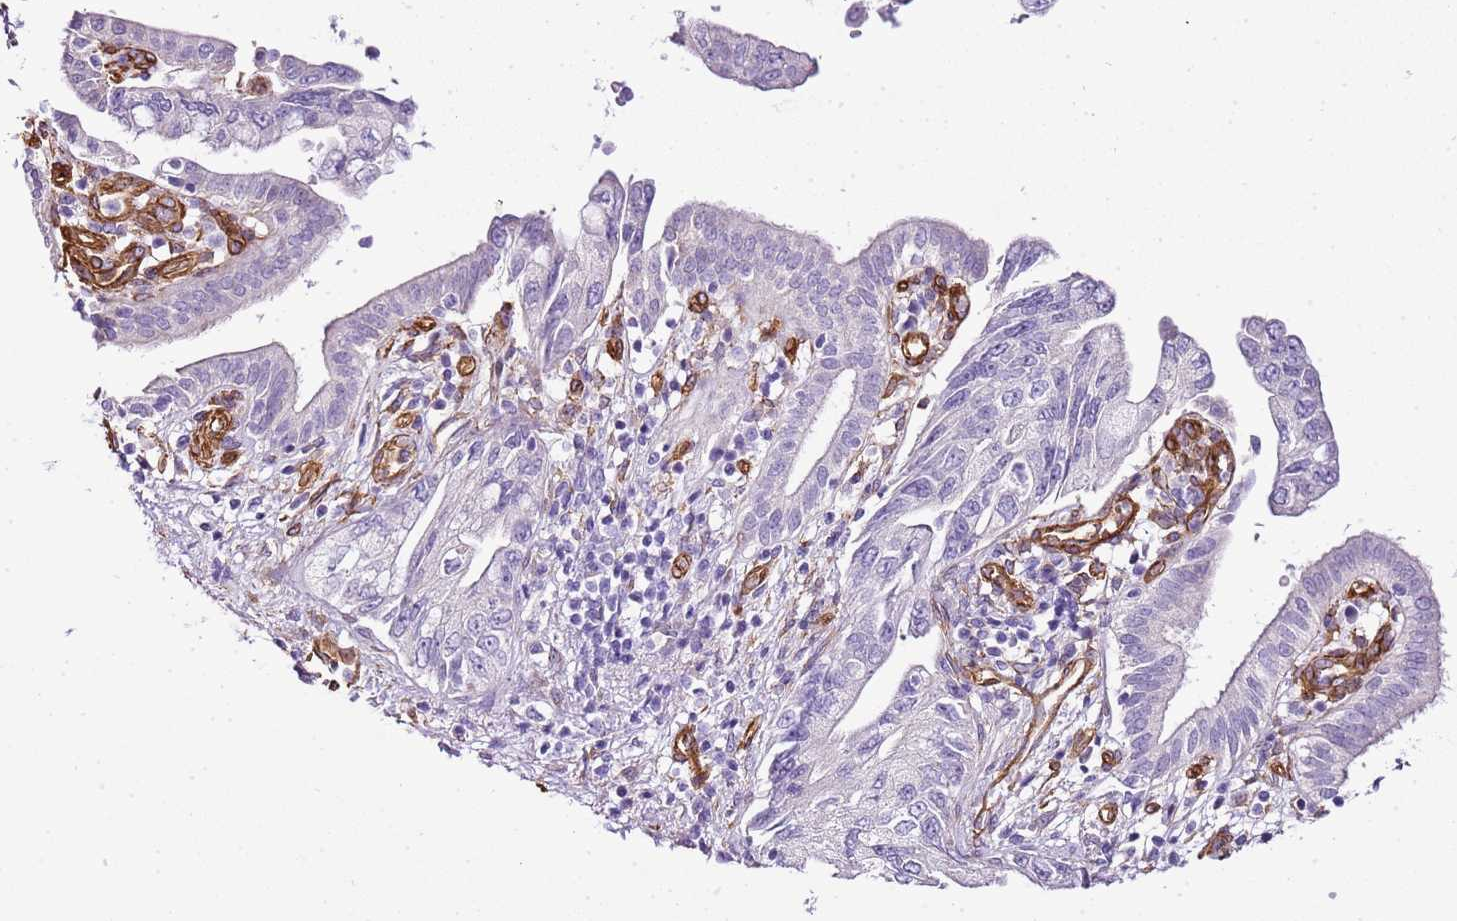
{"staining": {"intensity": "negative", "quantity": "none", "location": "none"}, "tissue": "pancreatic cancer", "cell_type": "Tumor cells", "image_type": "cancer", "snomed": [{"axis": "morphology", "description": "Adenocarcinoma, NOS"}, {"axis": "topography", "description": "Pancreas"}], "caption": "Tumor cells show no significant staining in pancreatic adenocarcinoma.", "gene": "CTDSPL", "patient": {"sex": "female", "age": 73}}